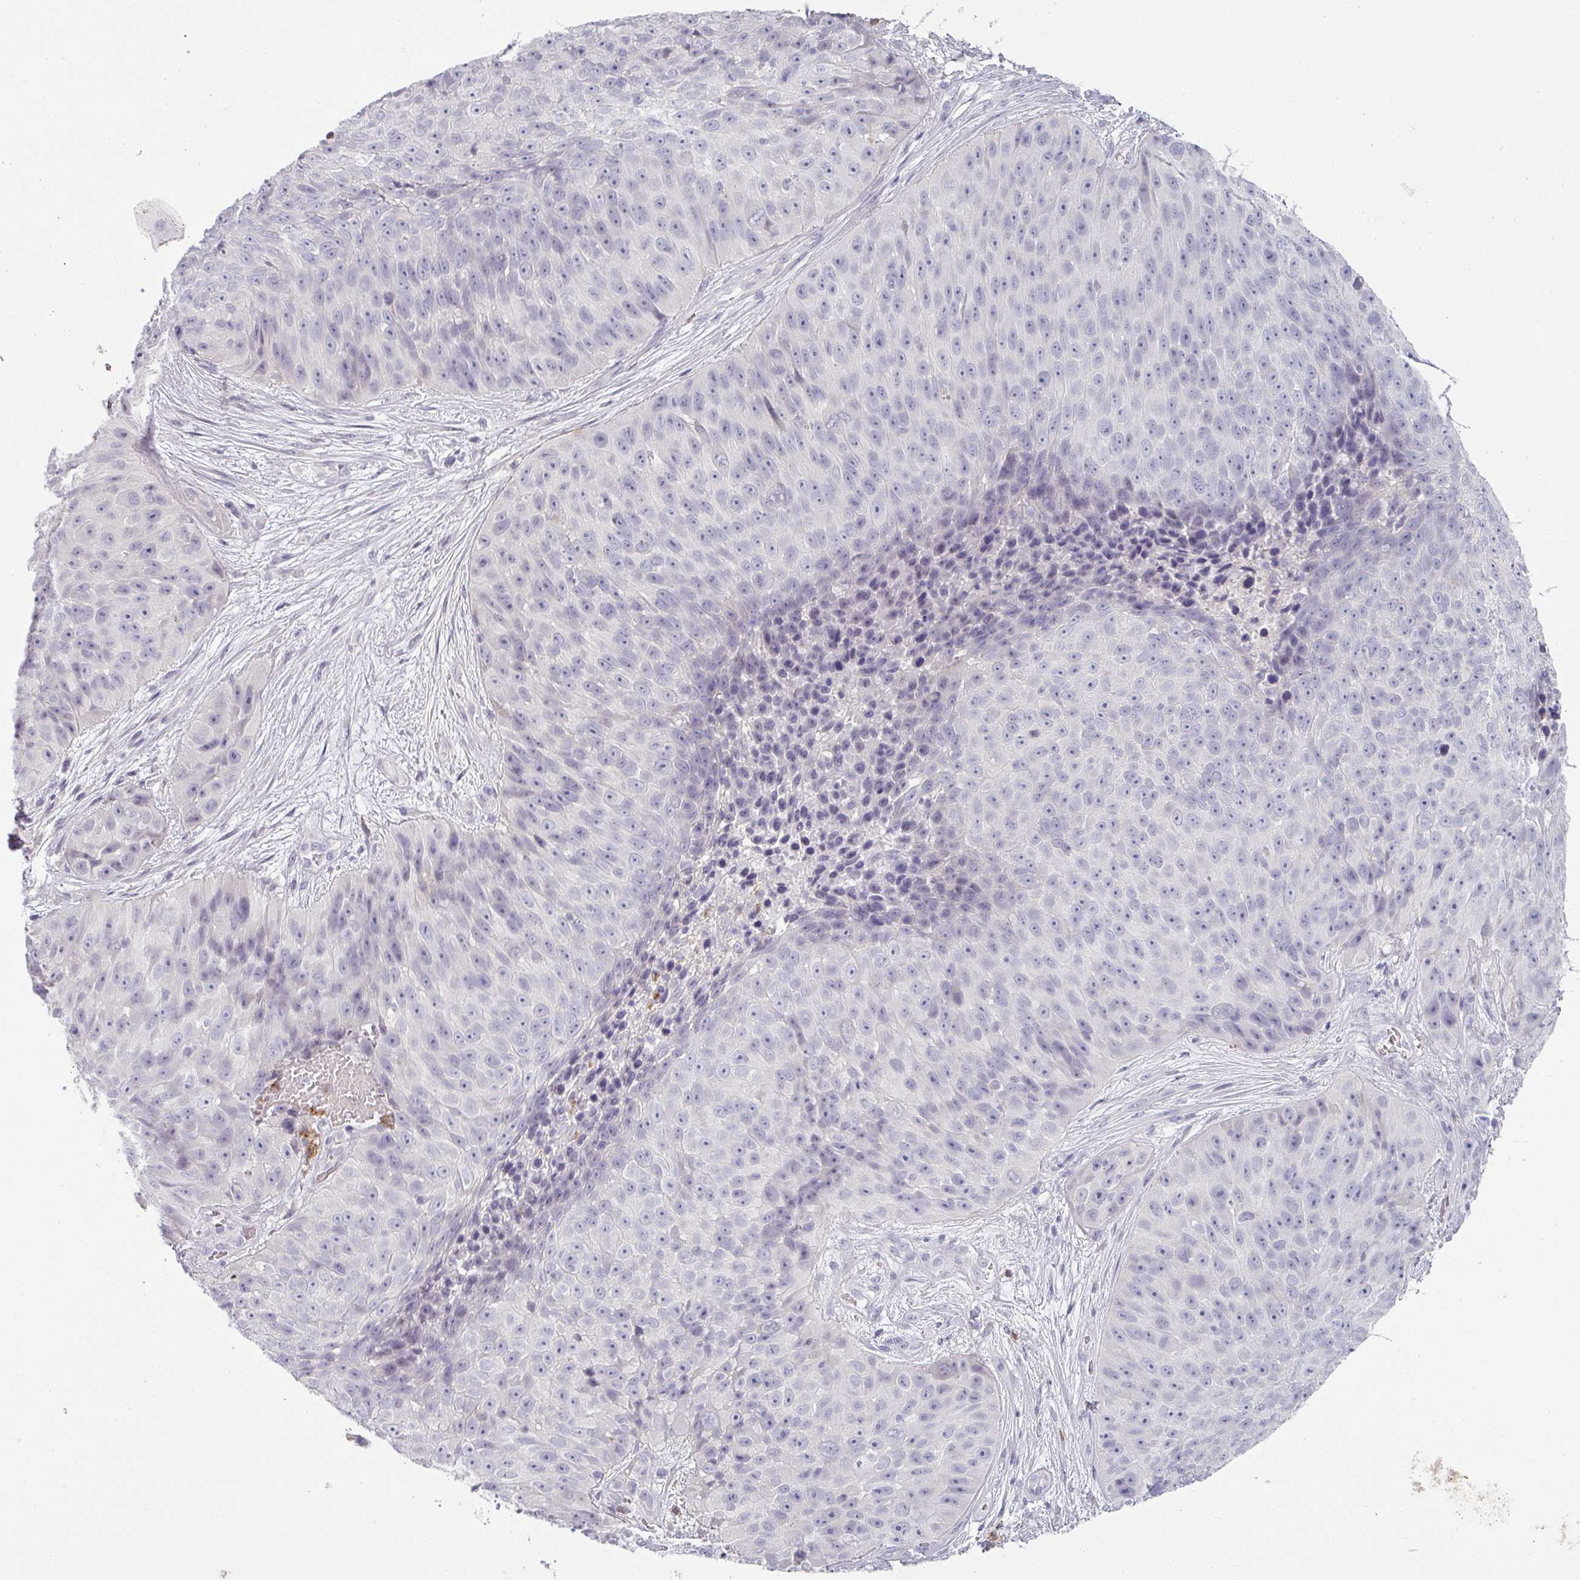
{"staining": {"intensity": "negative", "quantity": "none", "location": "none"}, "tissue": "skin cancer", "cell_type": "Tumor cells", "image_type": "cancer", "snomed": [{"axis": "morphology", "description": "Squamous cell carcinoma, NOS"}, {"axis": "topography", "description": "Skin"}], "caption": "Tumor cells show no significant expression in skin cancer.", "gene": "BTLA", "patient": {"sex": "female", "age": 87}}